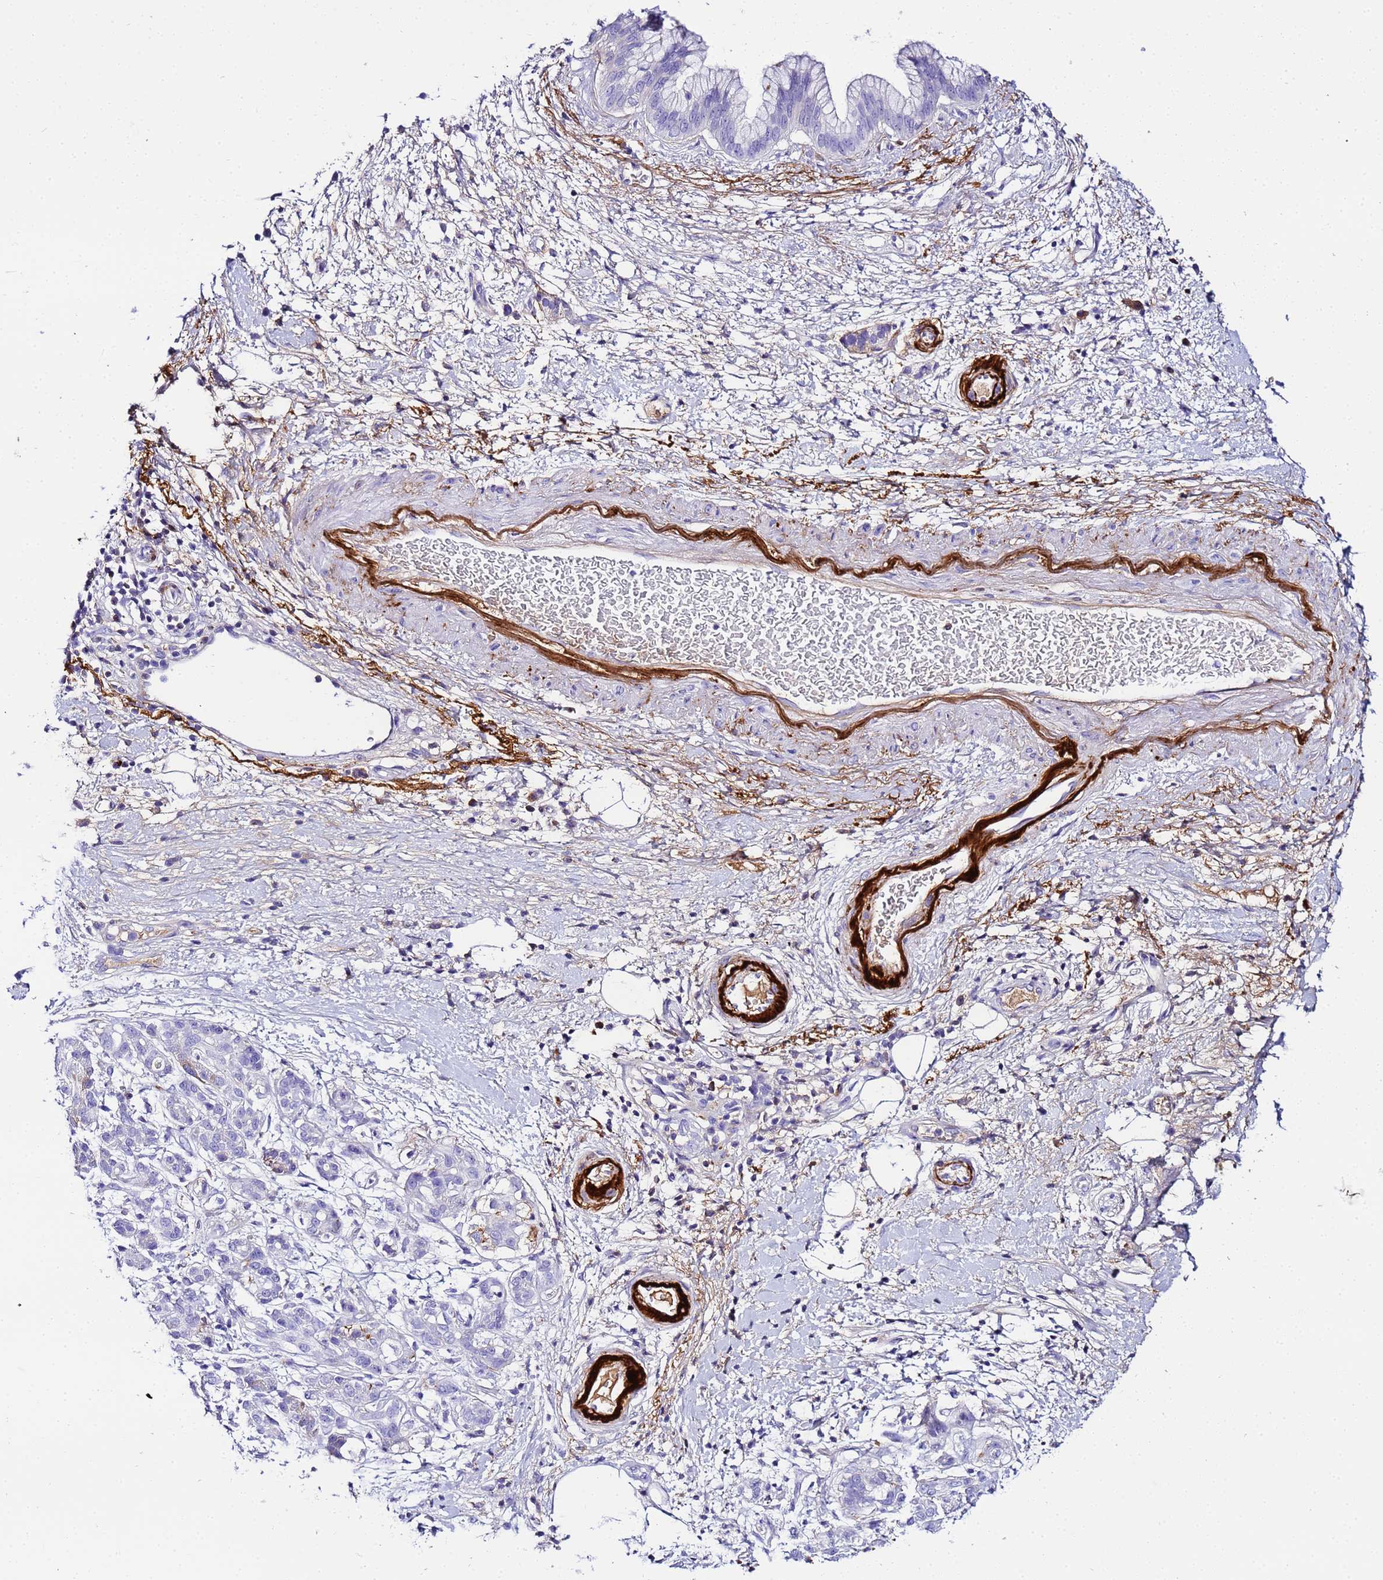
{"staining": {"intensity": "negative", "quantity": "none", "location": "none"}, "tissue": "pancreatic cancer", "cell_type": "Tumor cells", "image_type": "cancer", "snomed": [{"axis": "morphology", "description": "Adenocarcinoma, NOS"}, {"axis": "topography", "description": "Pancreas"}], "caption": "High magnification brightfield microscopy of adenocarcinoma (pancreatic) stained with DAB (3,3'-diaminobenzidine) (brown) and counterstained with hematoxylin (blue): tumor cells show no significant staining. Brightfield microscopy of immunohistochemistry stained with DAB (3,3'-diaminobenzidine) (brown) and hematoxylin (blue), captured at high magnification.", "gene": "CFHR2", "patient": {"sex": "female", "age": 73}}